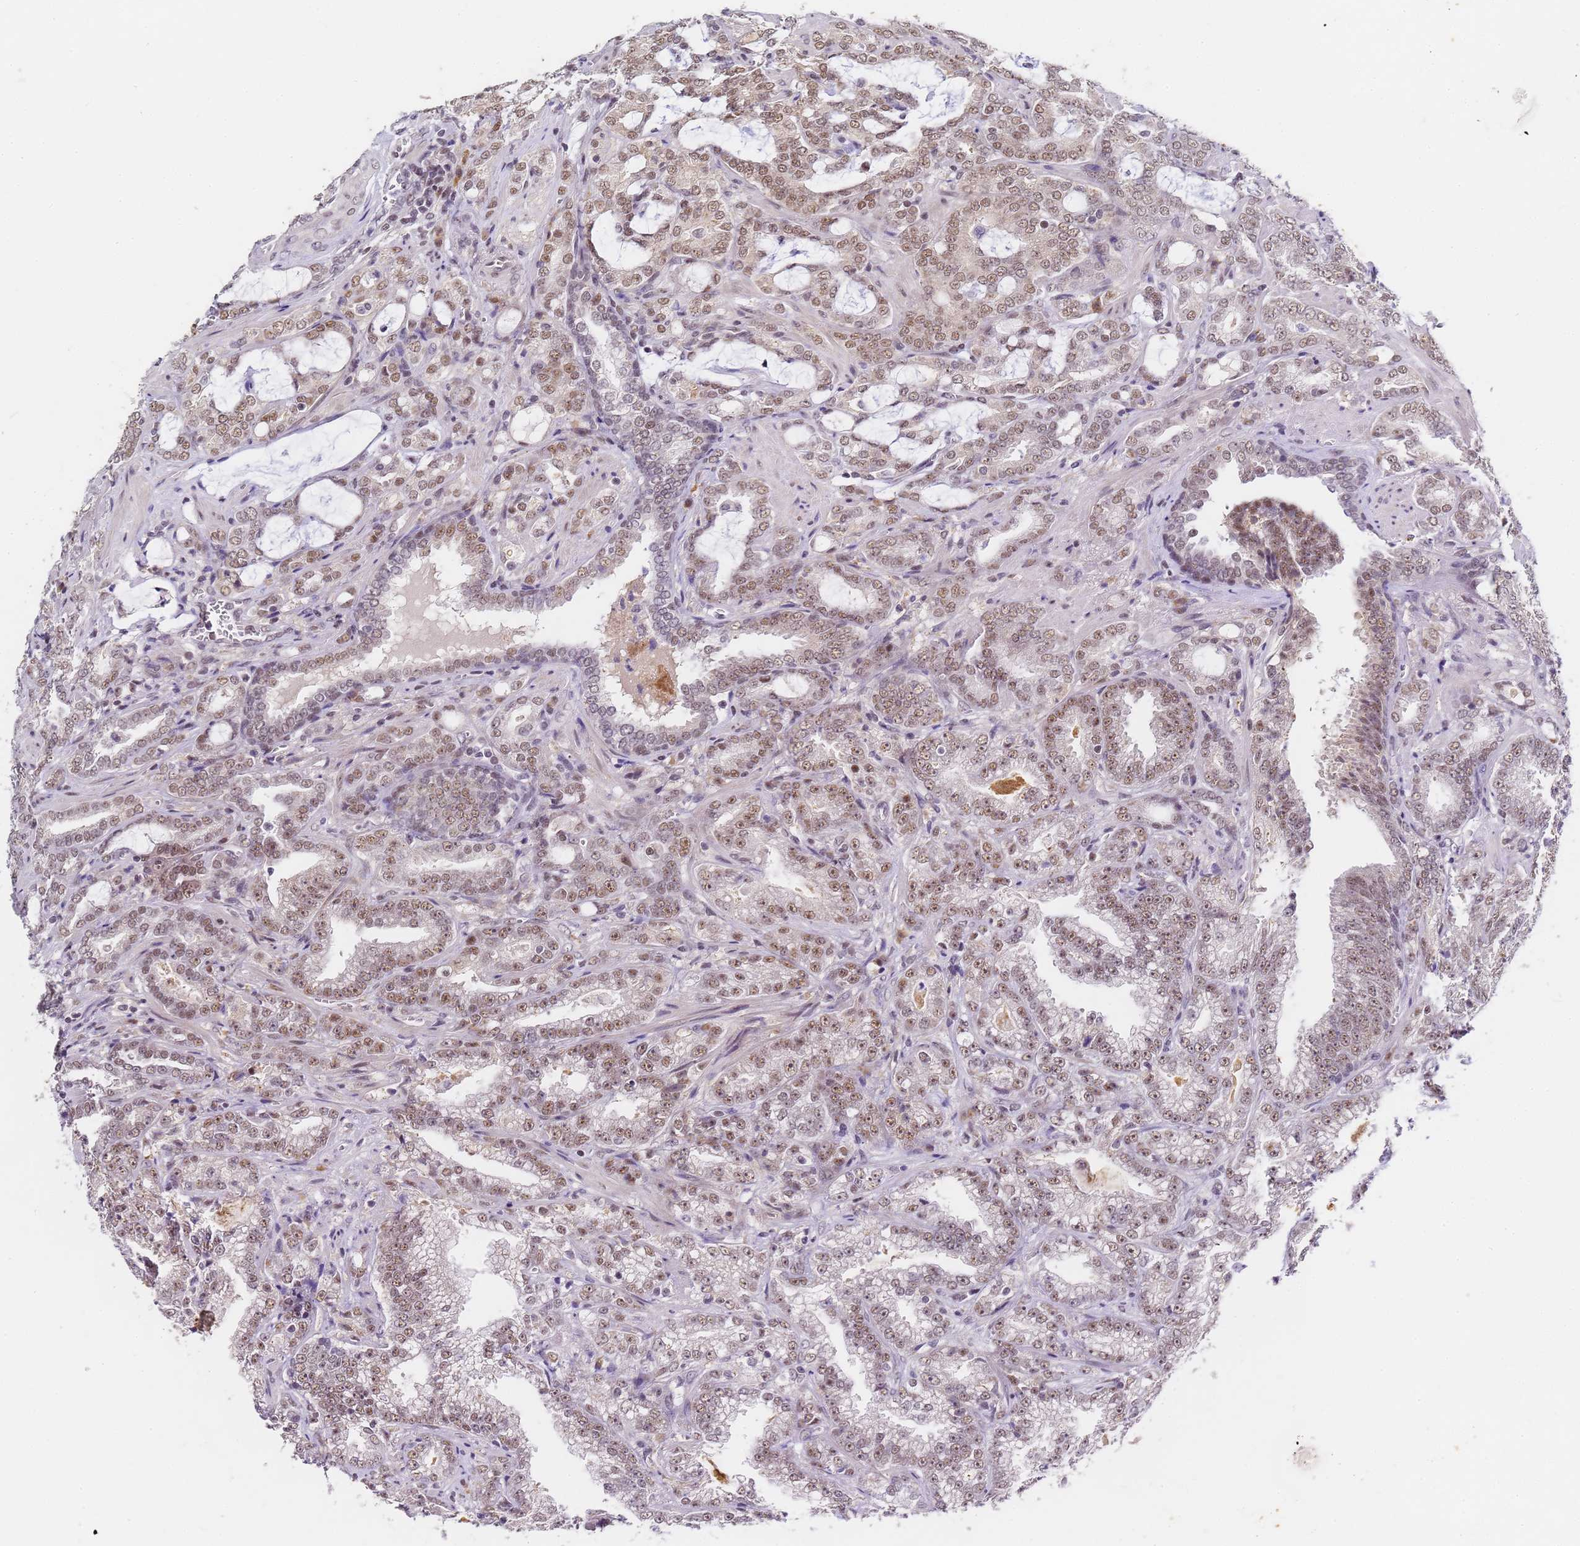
{"staining": {"intensity": "moderate", "quantity": ">75%", "location": "nuclear"}, "tissue": "prostate cancer", "cell_type": "Tumor cells", "image_type": "cancer", "snomed": [{"axis": "morphology", "description": "Adenocarcinoma, High grade"}, {"axis": "topography", "description": "Prostate and seminal vesicle, NOS"}], "caption": "Immunohistochemistry image of neoplastic tissue: human prostate cancer stained using immunohistochemistry demonstrates medium levels of moderate protein expression localized specifically in the nuclear of tumor cells, appearing as a nuclear brown color.", "gene": "FNBP4", "patient": {"sex": "male", "age": 67}}